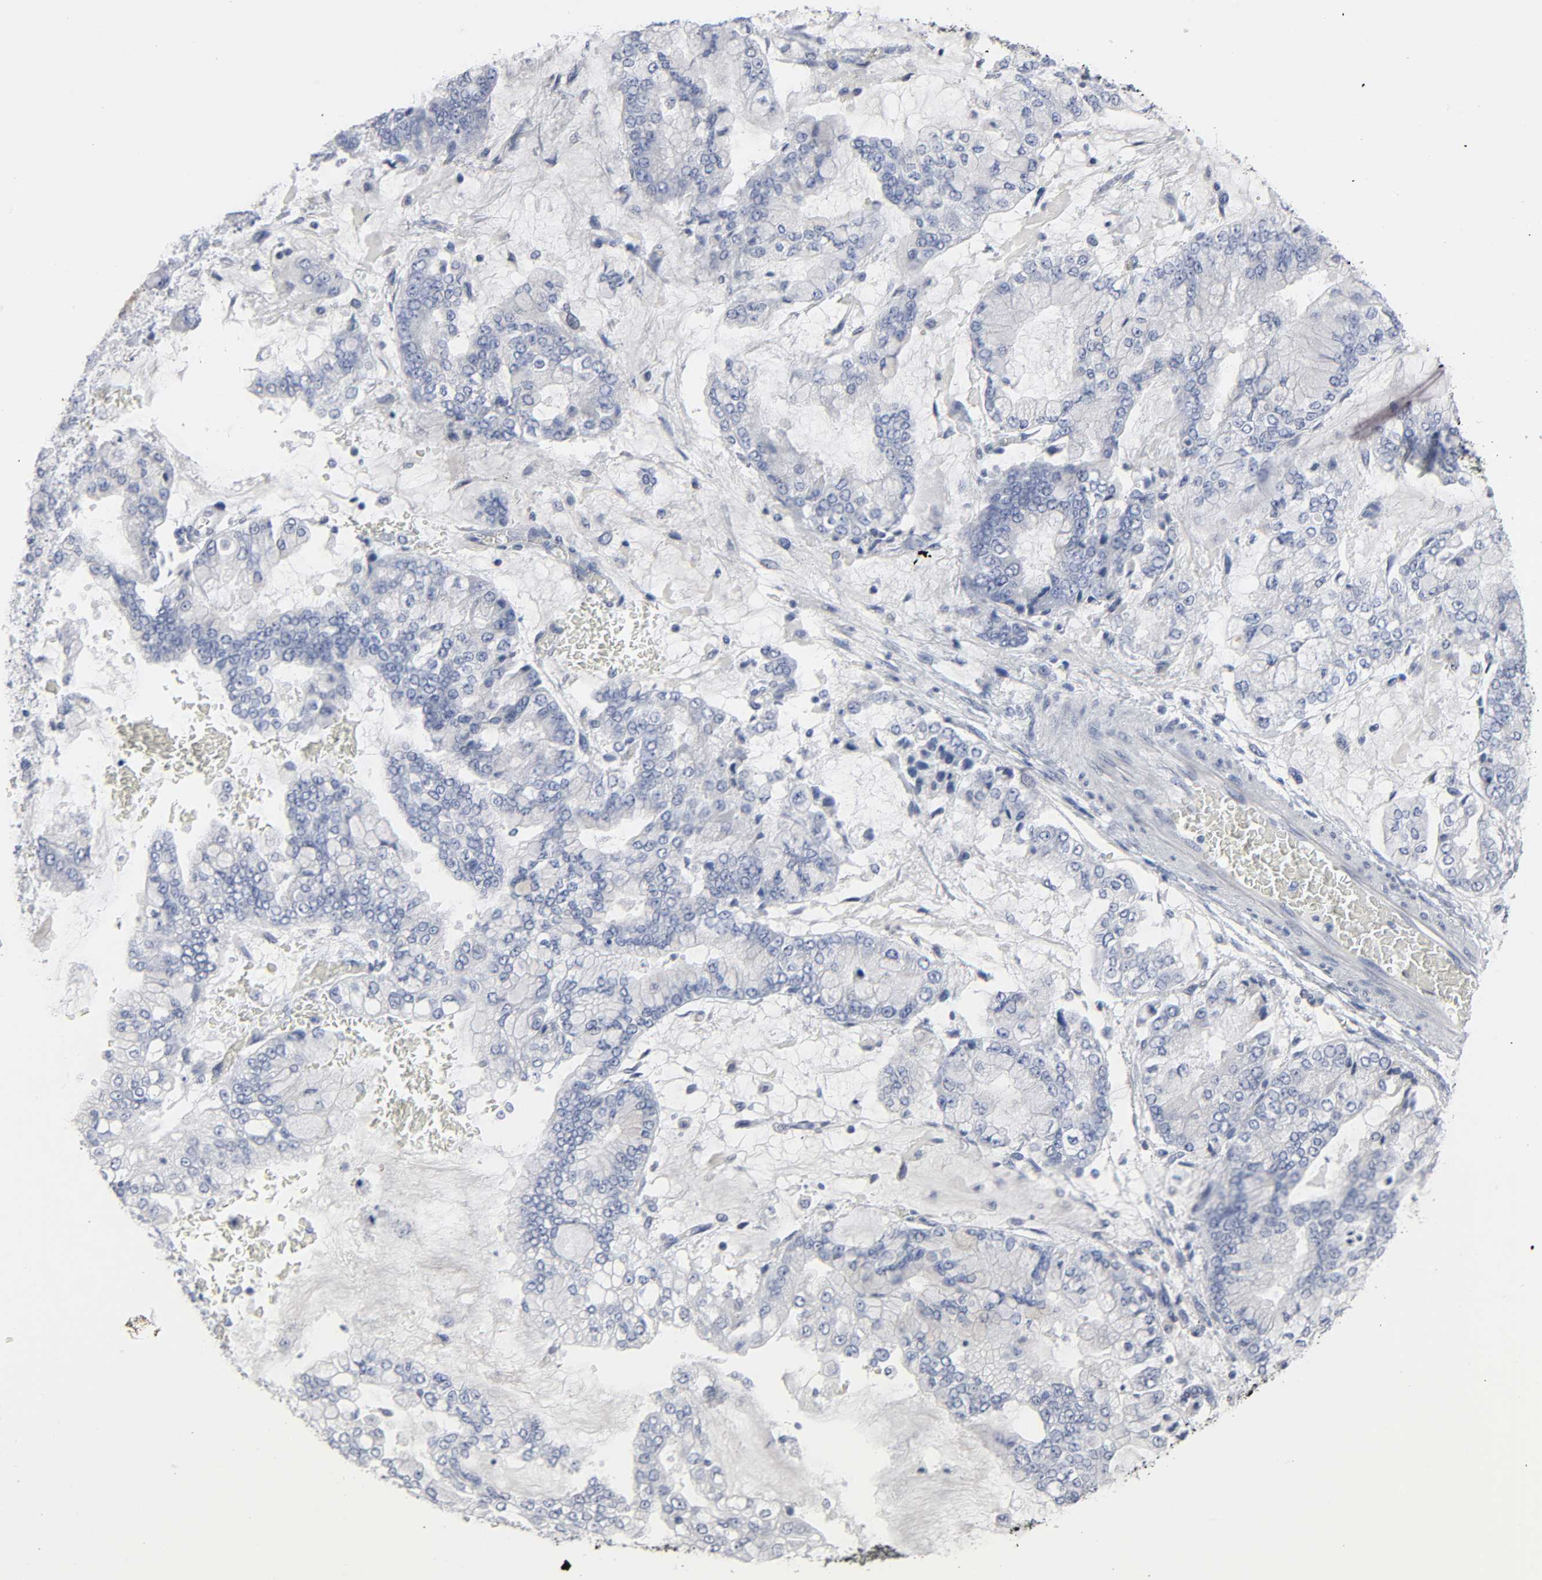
{"staining": {"intensity": "negative", "quantity": "none", "location": "none"}, "tissue": "stomach cancer", "cell_type": "Tumor cells", "image_type": "cancer", "snomed": [{"axis": "morphology", "description": "Normal tissue, NOS"}, {"axis": "morphology", "description": "Adenocarcinoma, NOS"}, {"axis": "topography", "description": "Stomach, upper"}, {"axis": "topography", "description": "Stomach"}], "caption": "IHC of human adenocarcinoma (stomach) demonstrates no positivity in tumor cells.", "gene": "SALL2", "patient": {"sex": "male", "age": 76}}